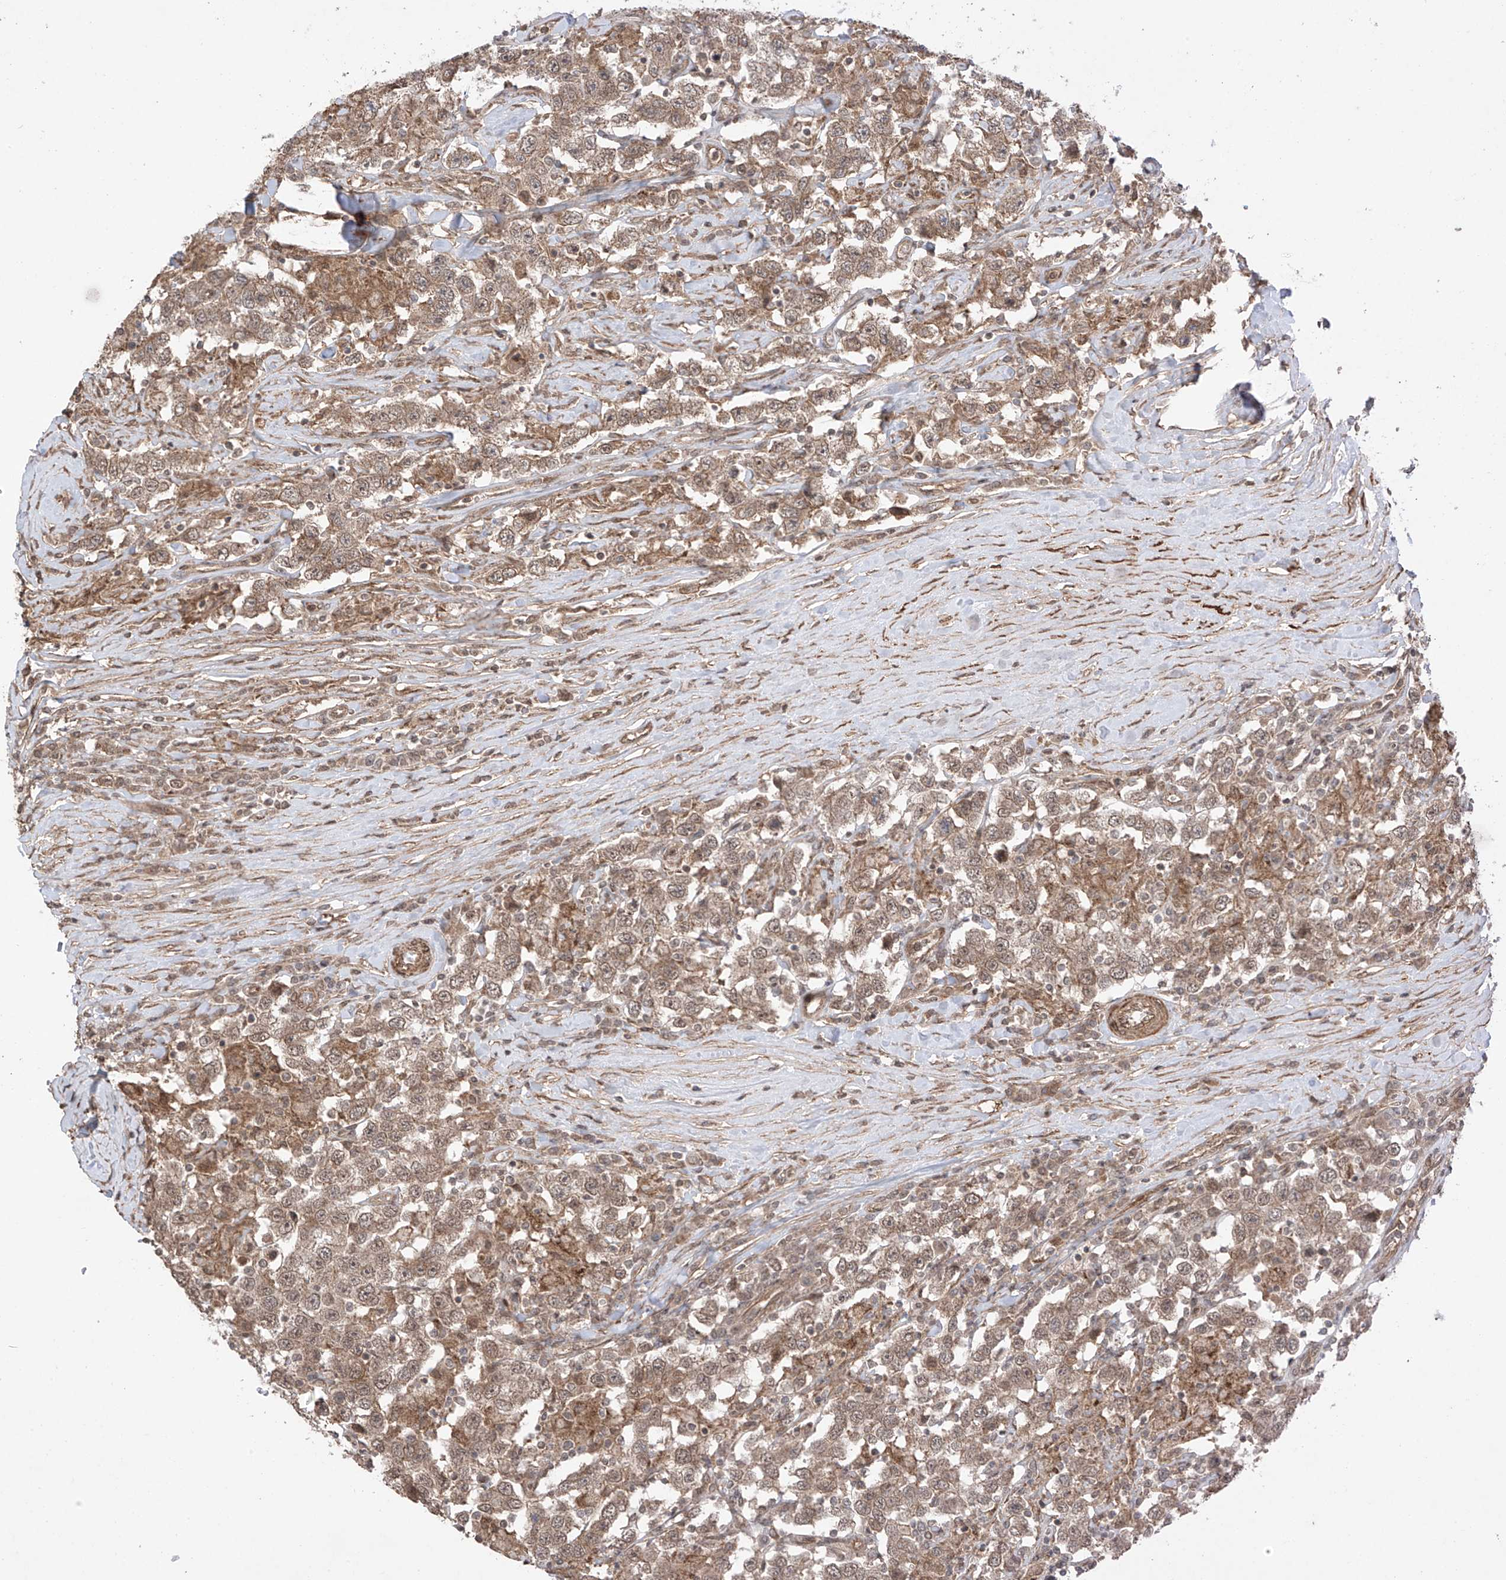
{"staining": {"intensity": "moderate", "quantity": "25%-75%", "location": "cytoplasmic/membranous"}, "tissue": "testis cancer", "cell_type": "Tumor cells", "image_type": "cancer", "snomed": [{"axis": "morphology", "description": "Seminoma, NOS"}, {"axis": "topography", "description": "Testis"}], "caption": "Tumor cells reveal medium levels of moderate cytoplasmic/membranous expression in approximately 25%-75% of cells in seminoma (testis). (DAB (3,3'-diaminobenzidine) IHC, brown staining for protein, blue staining for nuclei).", "gene": "ABCD1", "patient": {"sex": "male", "age": 41}}